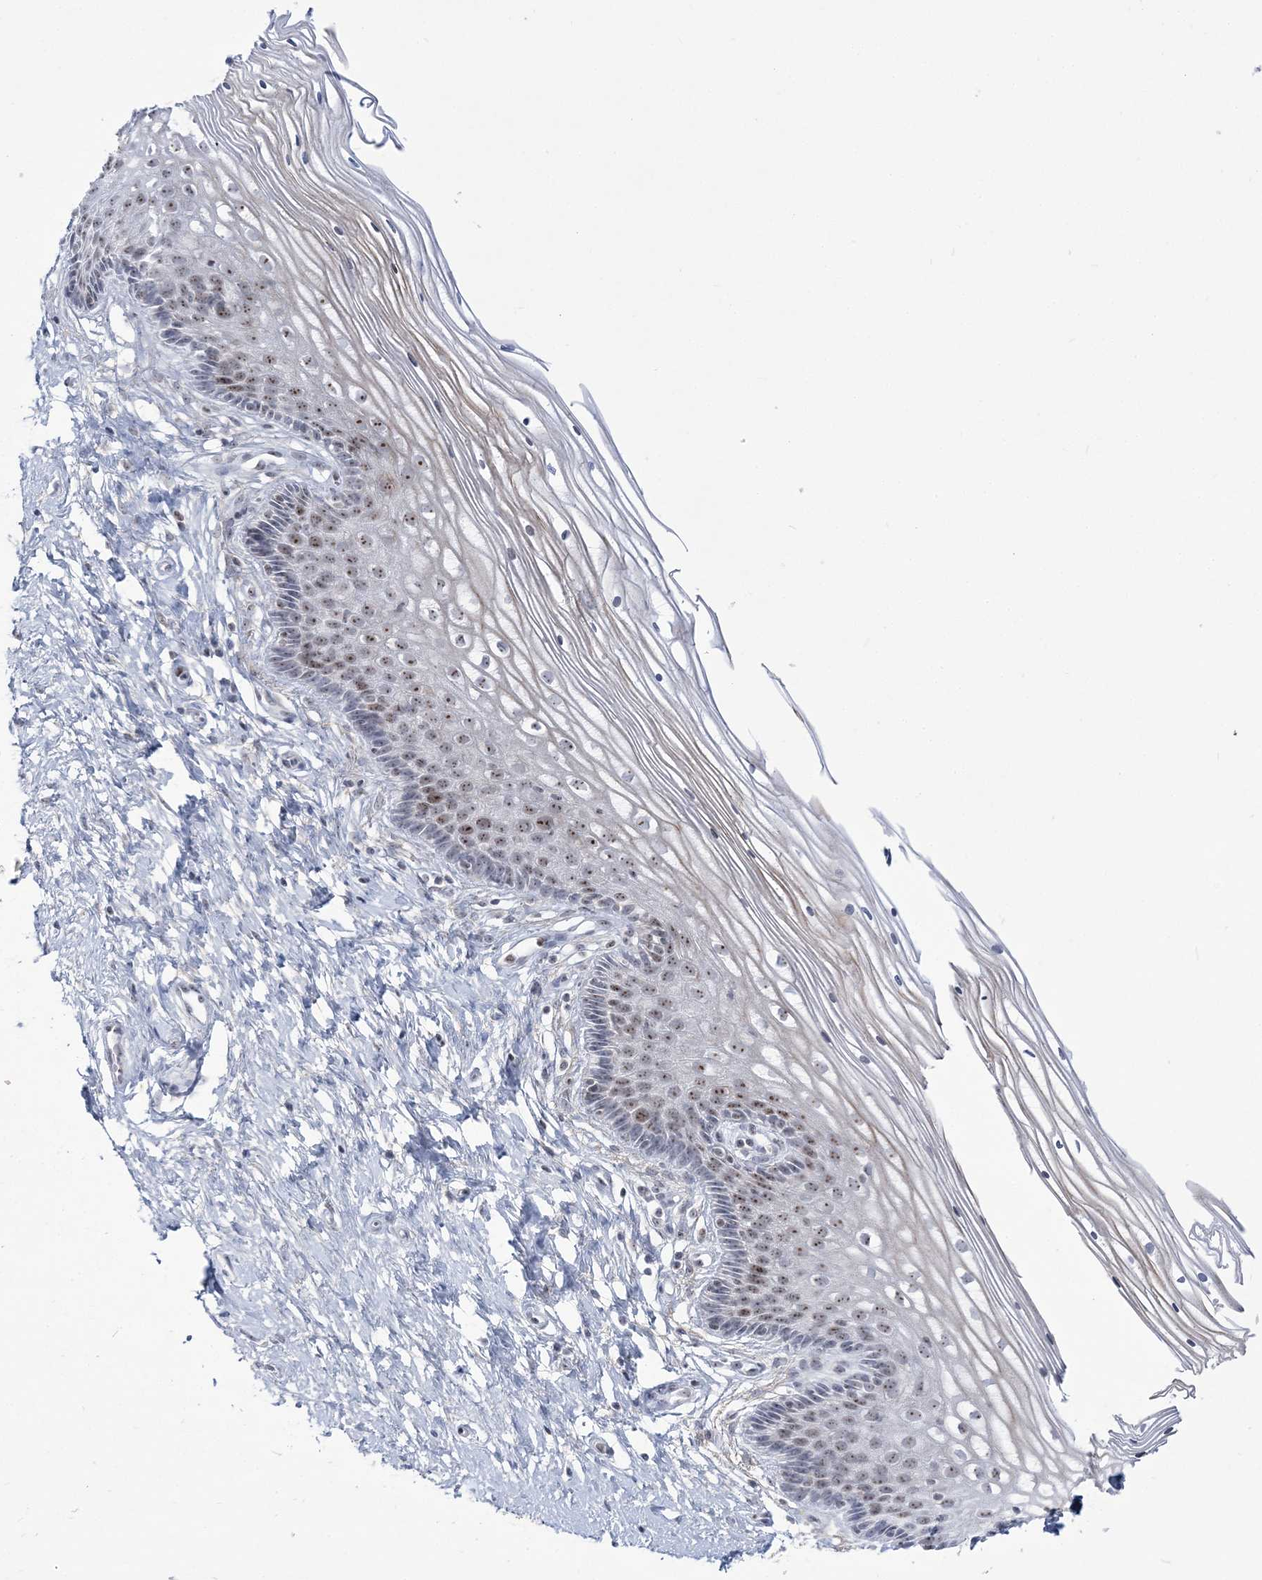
{"staining": {"intensity": "weak", "quantity": "25%-75%", "location": "cytoplasmic/membranous,nuclear"}, "tissue": "cervix", "cell_type": "Glandular cells", "image_type": "normal", "snomed": [{"axis": "morphology", "description": "Normal tissue, NOS"}, {"axis": "topography", "description": "Cervix"}], "caption": "This is an image of IHC staining of benign cervix, which shows weak staining in the cytoplasmic/membranous,nuclear of glandular cells.", "gene": "DDX21", "patient": {"sex": "female", "age": 33}}